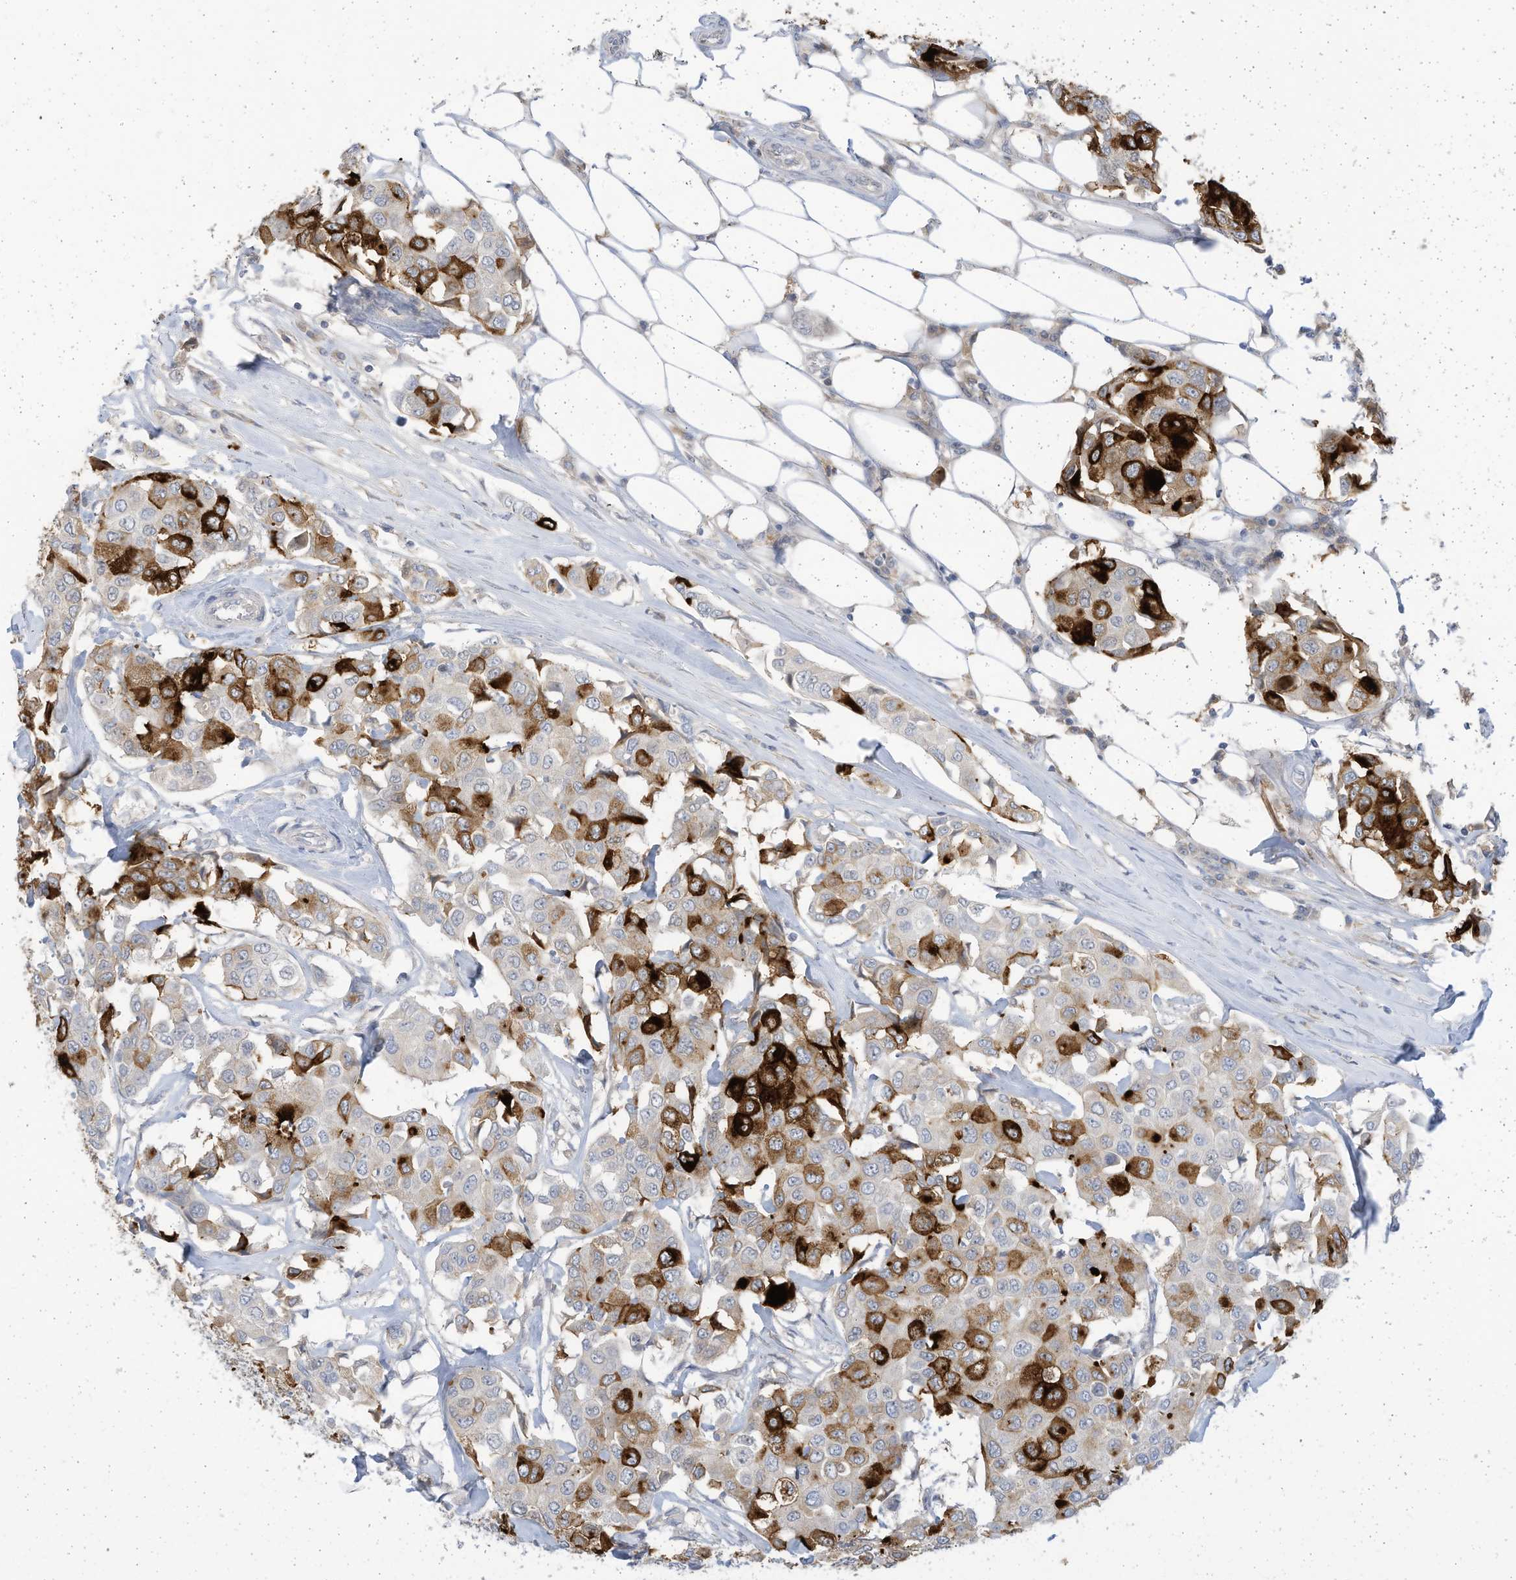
{"staining": {"intensity": "strong", "quantity": "25%-75%", "location": "cytoplasmic/membranous"}, "tissue": "breast cancer", "cell_type": "Tumor cells", "image_type": "cancer", "snomed": [{"axis": "morphology", "description": "Duct carcinoma"}, {"axis": "topography", "description": "Breast"}], "caption": "Breast cancer (intraductal carcinoma) stained with immunohistochemistry demonstrates strong cytoplasmic/membranous positivity in approximately 25%-75% of tumor cells.", "gene": "SCGB1D2", "patient": {"sex": "female", "age": 80}}